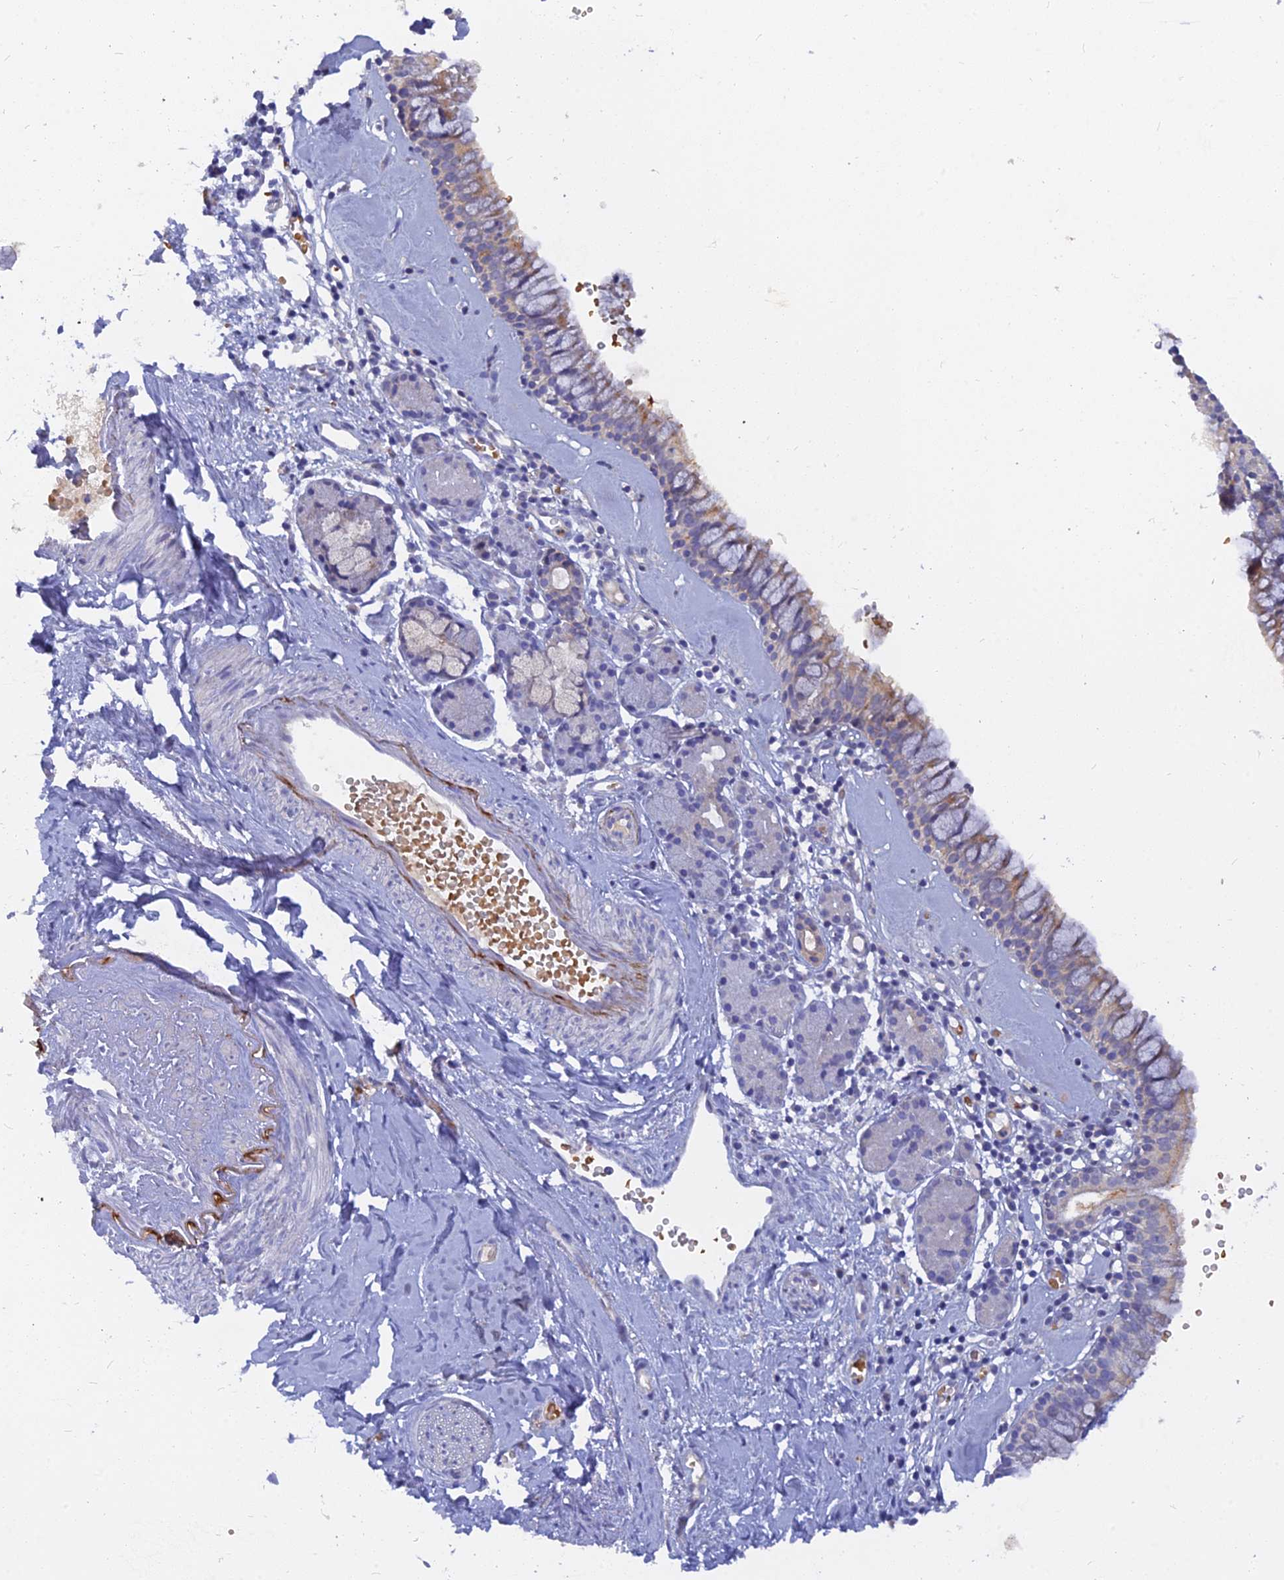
{"staining": {"intensity": "weak", "quantity": "25%-75%", "location": "cytoplasmic/membranous"}, "tissue": "nasopharynx", "cell_type": "Respiratory epithelial cells", "image_type": "normal", "snomed": [{"axis": "morphology", "description": "Normal tissue, NOS"}, {"axis": "topography", "description": "Nasopharynx"}], "caption": "Immunohistochemistry (IHC) of benign human nasopharynx displays low levels of weak cytoplasmic/membranous expression in about 25%-75% of respiratory epithelial cells.", "gene": "CACNA1B", "patient": {"sex": "male", "age": 82}}